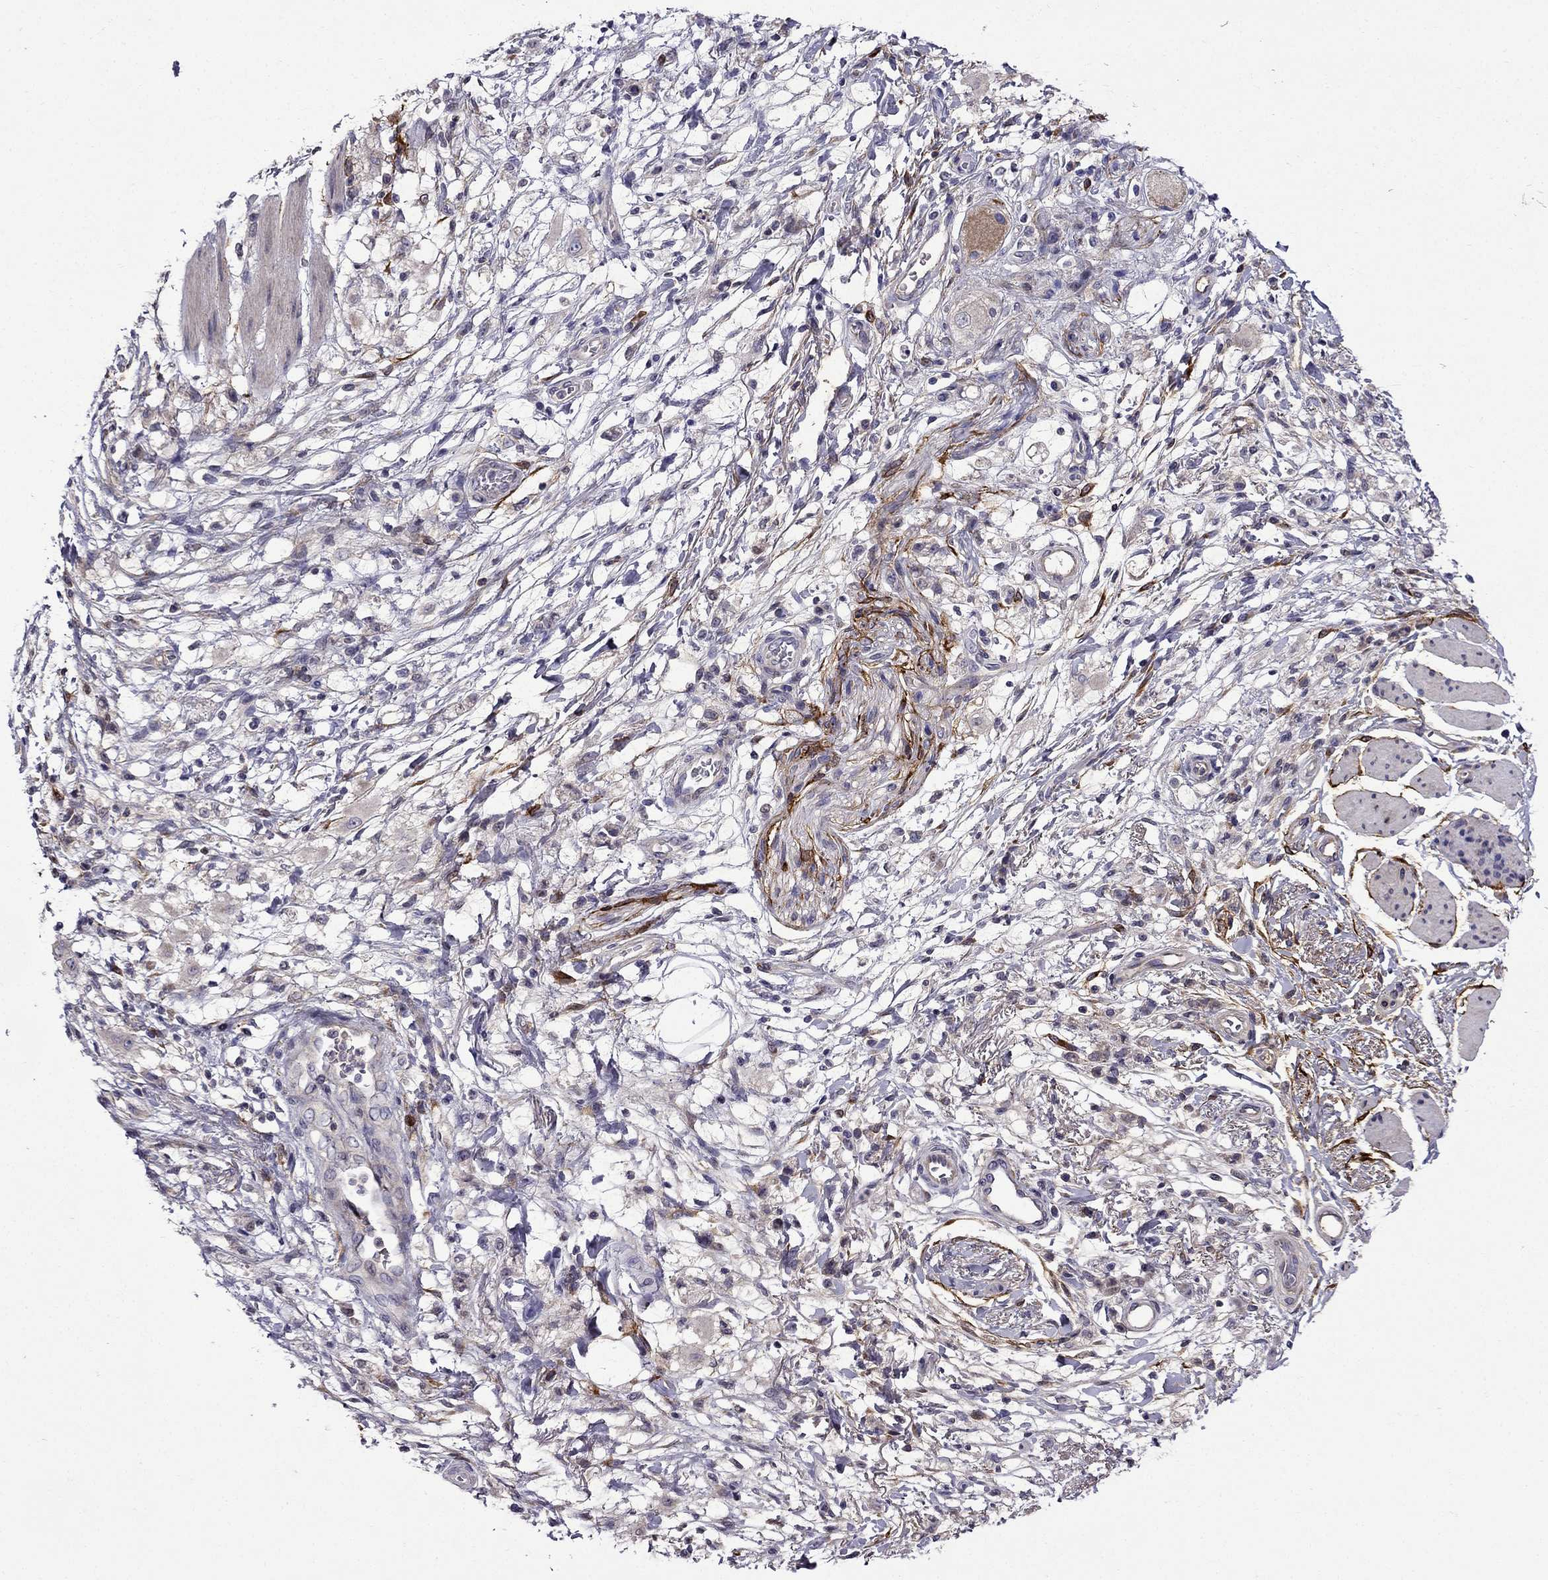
{"staining": {"intensity": "weak", "quantity": "<25%", "location": "cytoplasmic/membranous"}, "tissue": "stomach cancer", "cell_type": "Tumor cells", "image_type": "cancer", "snomed": [{"axis": "morphology", "description": "Adenocarcinoma, NOS"}, {"axis": "topography", "description": "Stomach"}], "caption": "High magnification brightfield microscopy of adenocarcinoma (stomach) stained with DAB (3,3'-diaminobenzidine) (brown) and counterstained with hematoxylin (blue): tumor cells show no significant staining.", "gene": "PI16", "patient": {"sex": "female", "age": 60}}